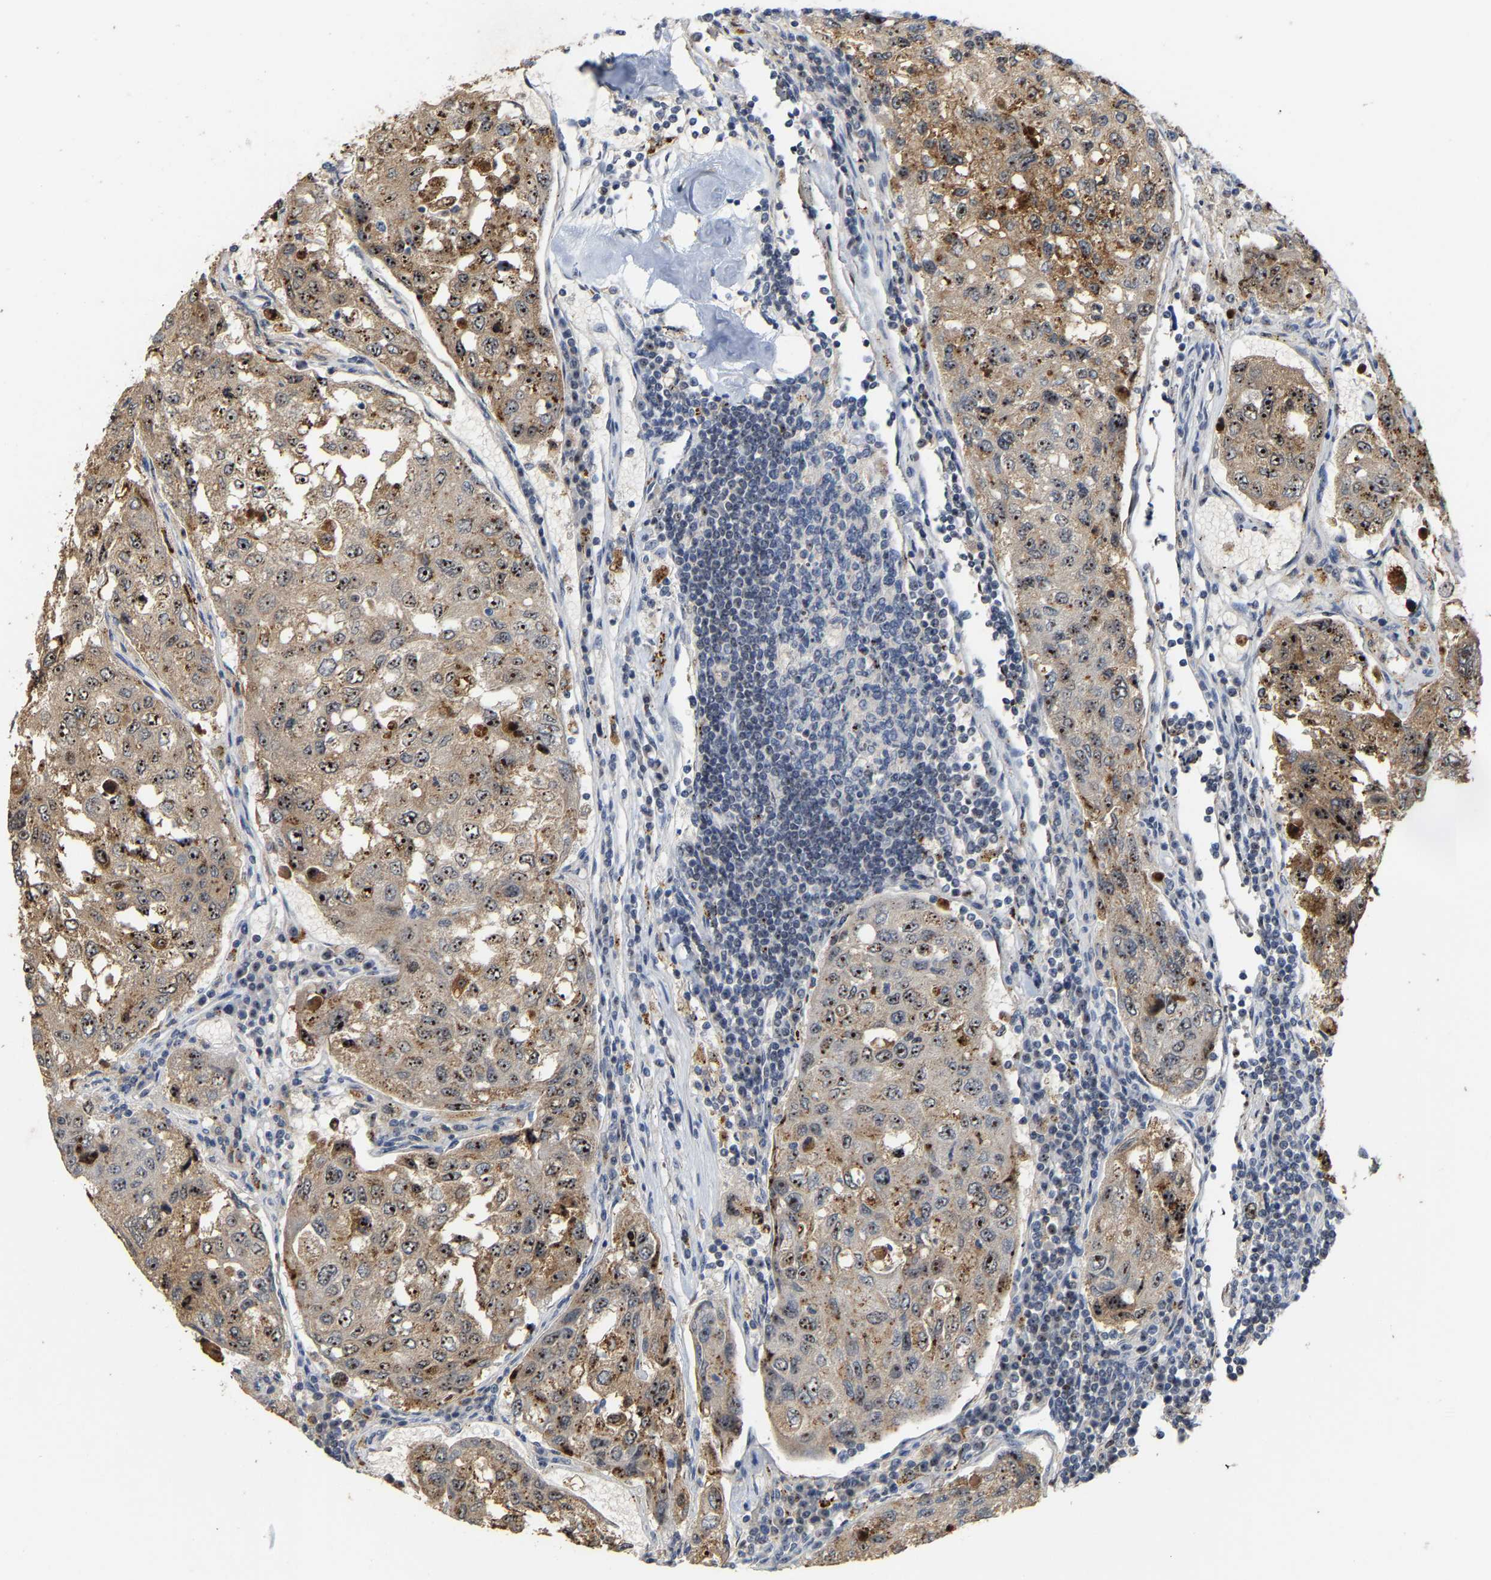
{"staining": {"intensity": "strong", "quantity": ">75%", "location": "cytoplasmic/membranous,nuclear"}, "tissue": "urothelial cancer", "cell_type": "Tumor cells", "image_type": "cancer", "snomed": [{"axis": "morphology", "description": "Urothelial carcinoma, High grade"}, {"axis": "topography", "description": "Lymph node"}, {"axis": "topography", "description": "Urinary bladder"}], "caption": "An IHC image of tumor tissue is shown. Protein staining in brown labels strong cytoplasmic/membranous and nuclear positivity in urothelial cancer within tumor cells. The staining is performed using DAB brown chromogen to label protein expression. The nuclei are counter-stained blue using hematoxylin.", "gene": "NOP58", "patient": {"sex": "male", "age": 51}}